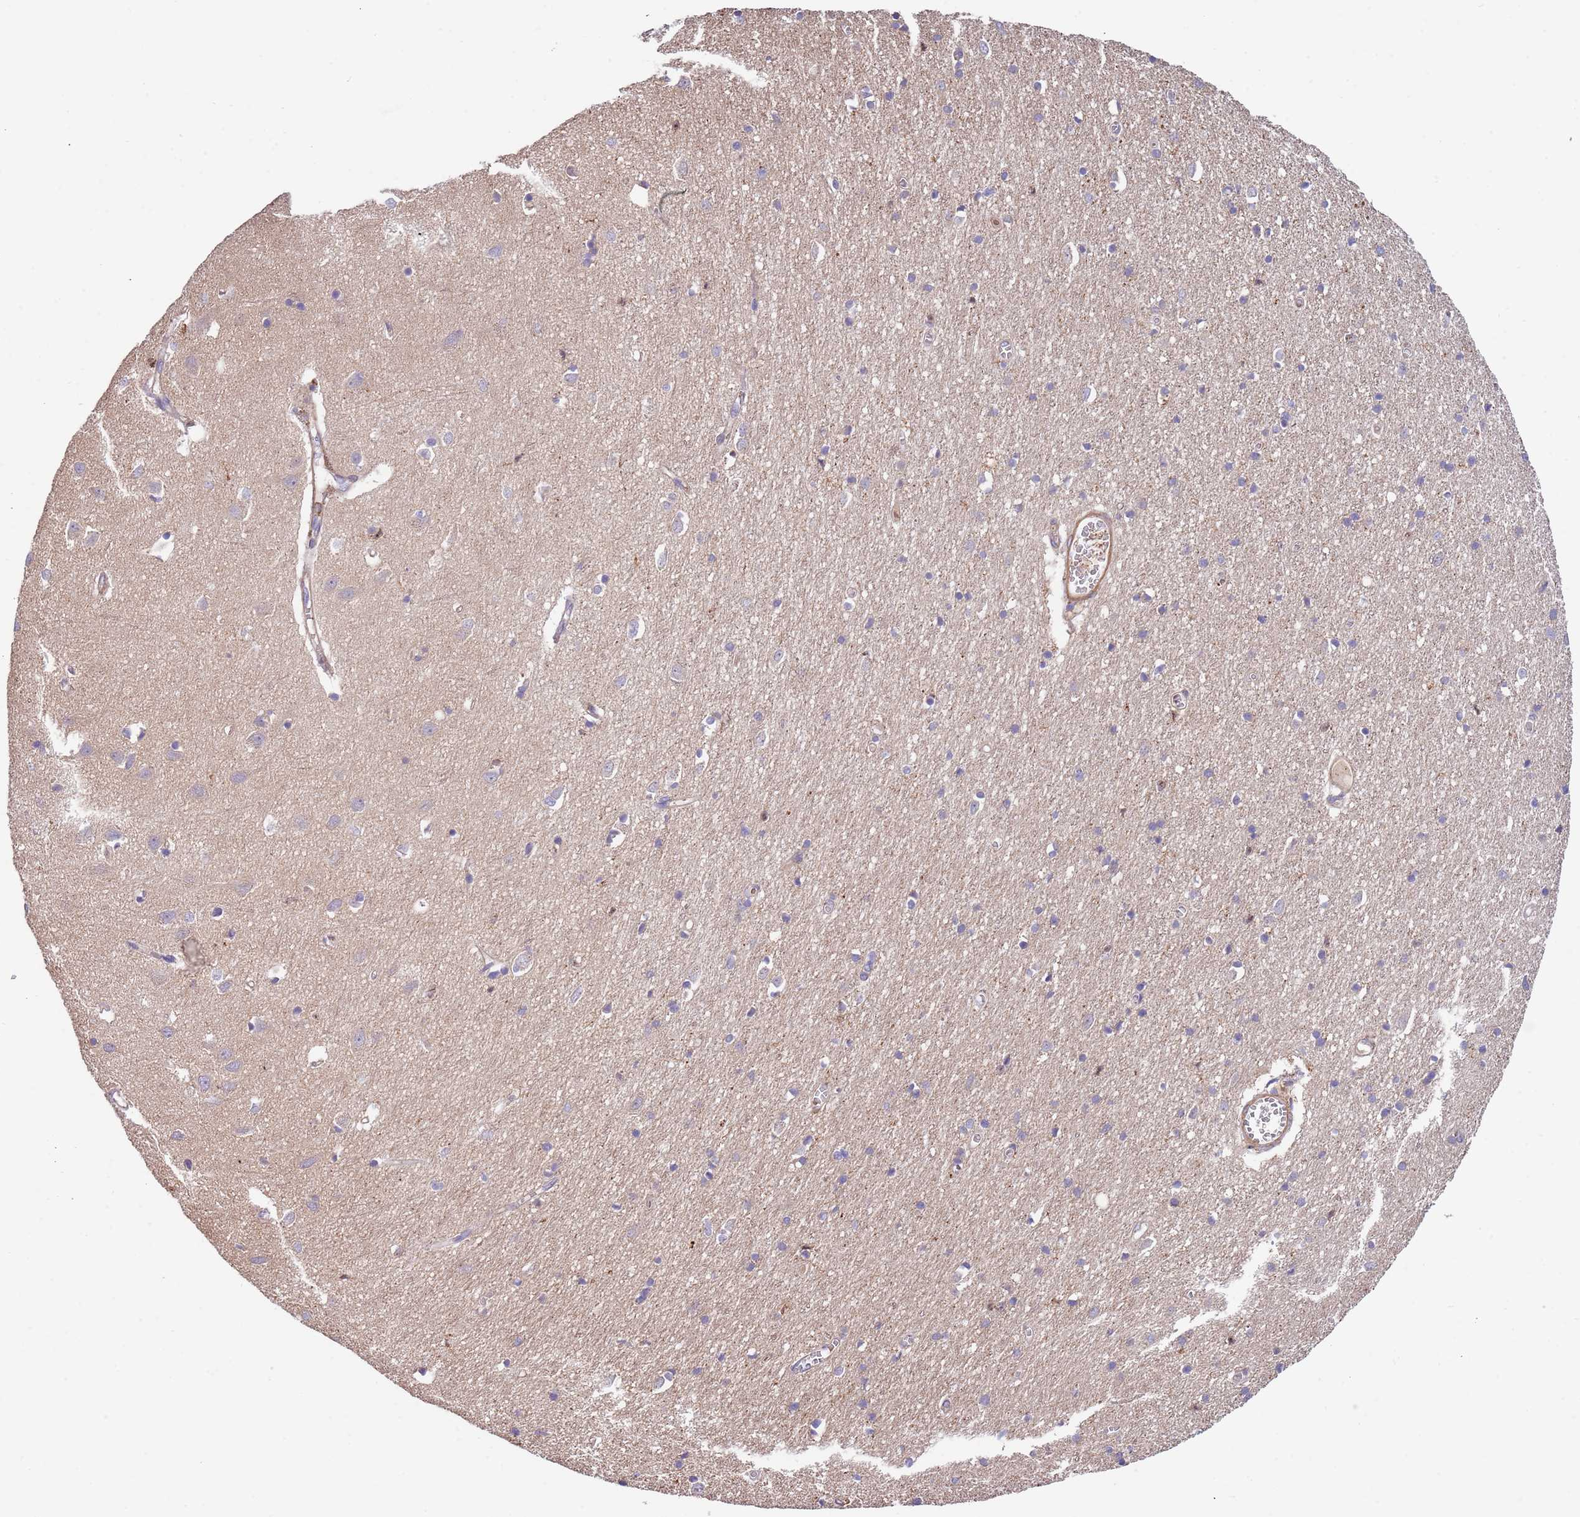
{"staining": {"intensity": "negative", "quantity": "none", "location": "none"}, "tissue": "cerebral cortex", "cell_type": "Endothelial cells", "image_type": "normal", "snomed": [{"axis": "morphology", "description": "Normal tissue, NOS"}, {"axis": "topography", "description": "Cerebral cortex"}], "caption": "Immunohistochemical staining of benign human cerebral cortex reveals no significant positivity in endothelial cells.", "gene": "SYT4", "patient": {"sex": "female", "age": 64}}